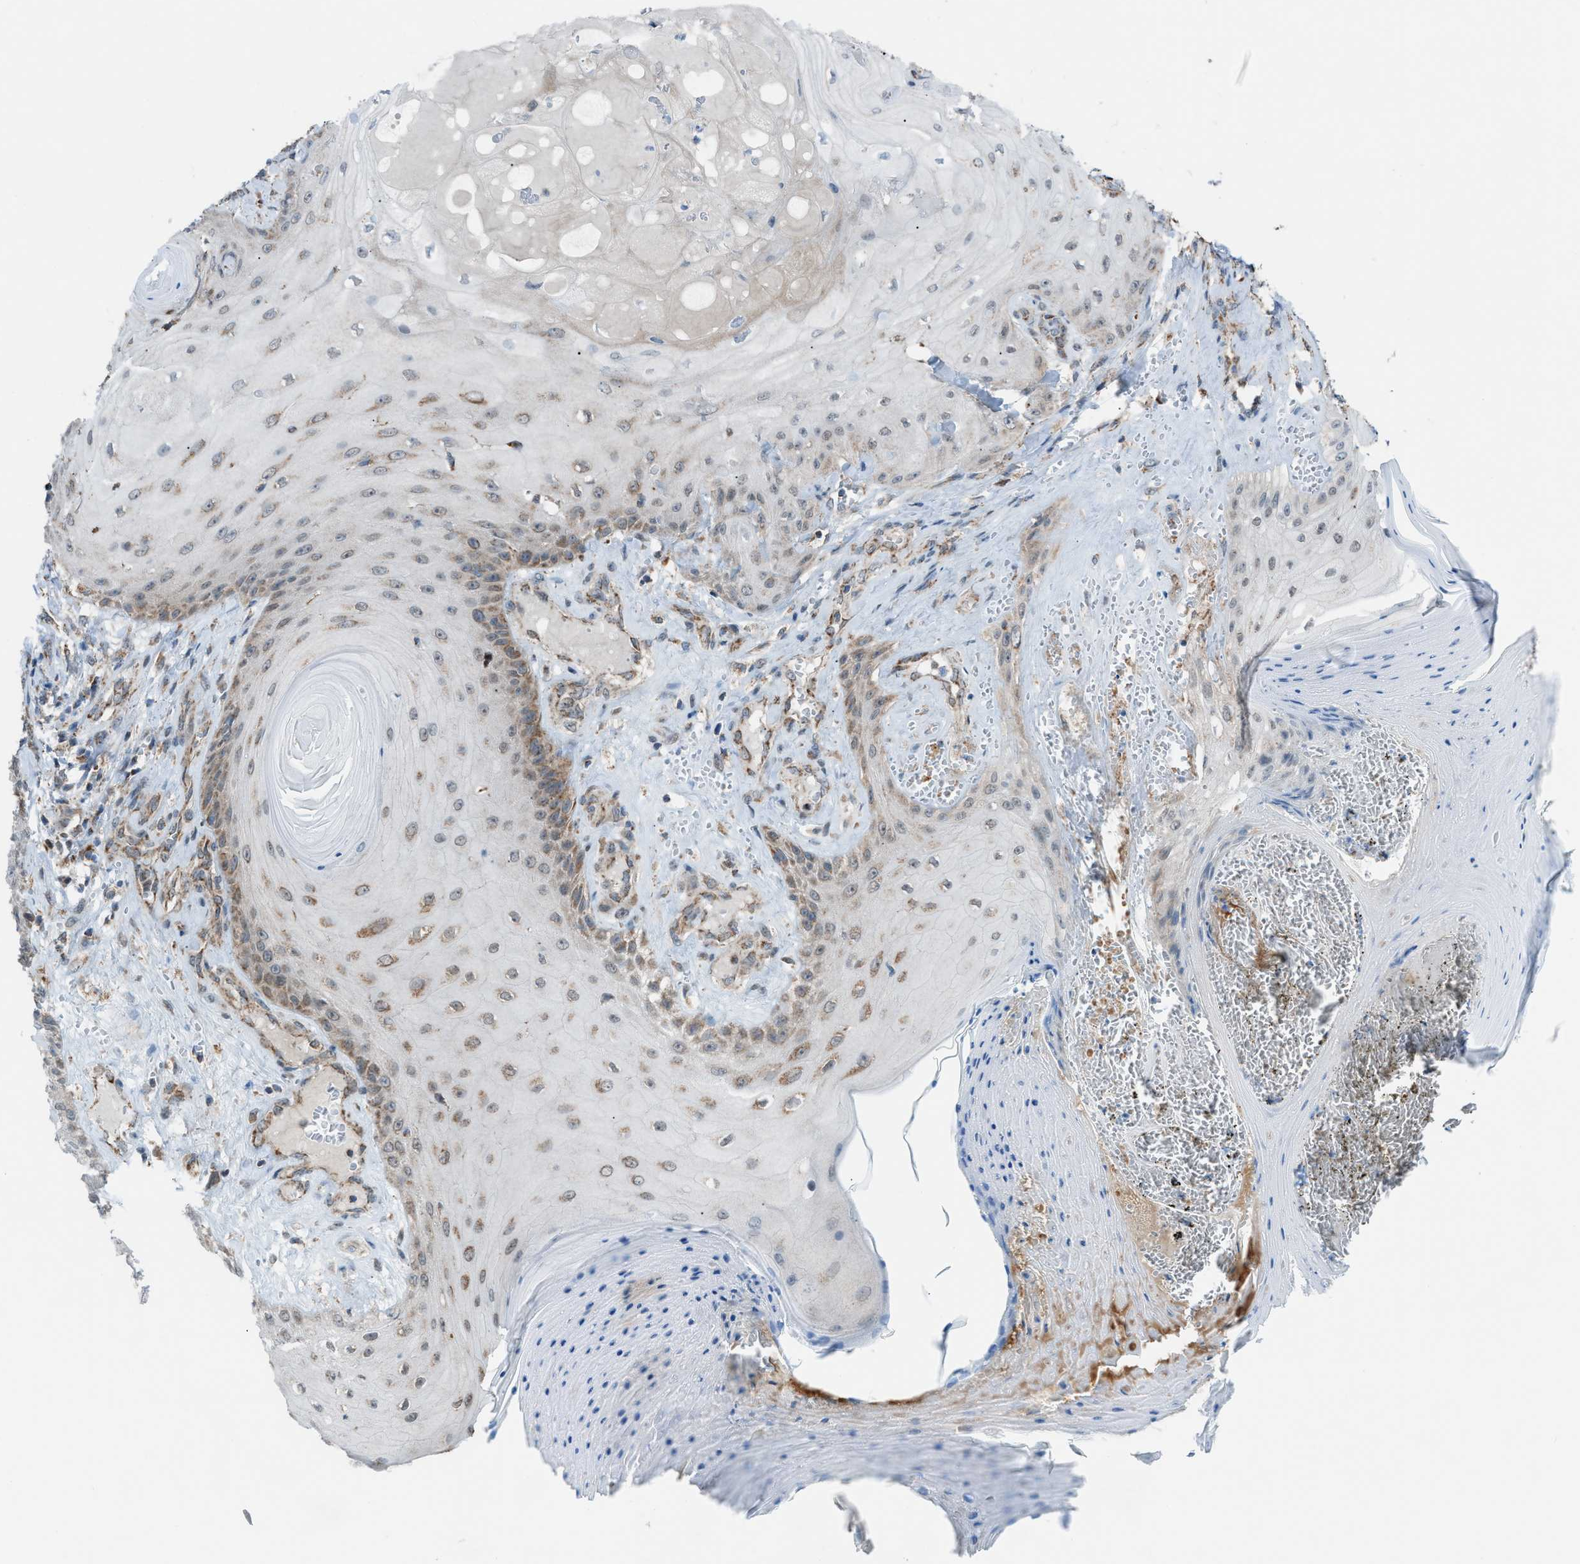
{"staining": {"intensity": "weak", "quantity": ">75%", "location": "cytoplasmic/membranous,nuclear"}, "tissue": "skin cancer", "cell_type": "Tumor cells", "image_type": "cancer", "snomed": [{"axis": "morphology", "description": "Squamous cell carcinoma, NOS"}, {"axis": "topography", "description": "Skin"}], "caption": "An image of skin squamous cell carcinoma stained for a protein demonstrates weak cytoplasmic/membranous and nuclear brown staining in tumor cells.", "gene": "SRM", "patient": {"sex": "male", "age": 74}}